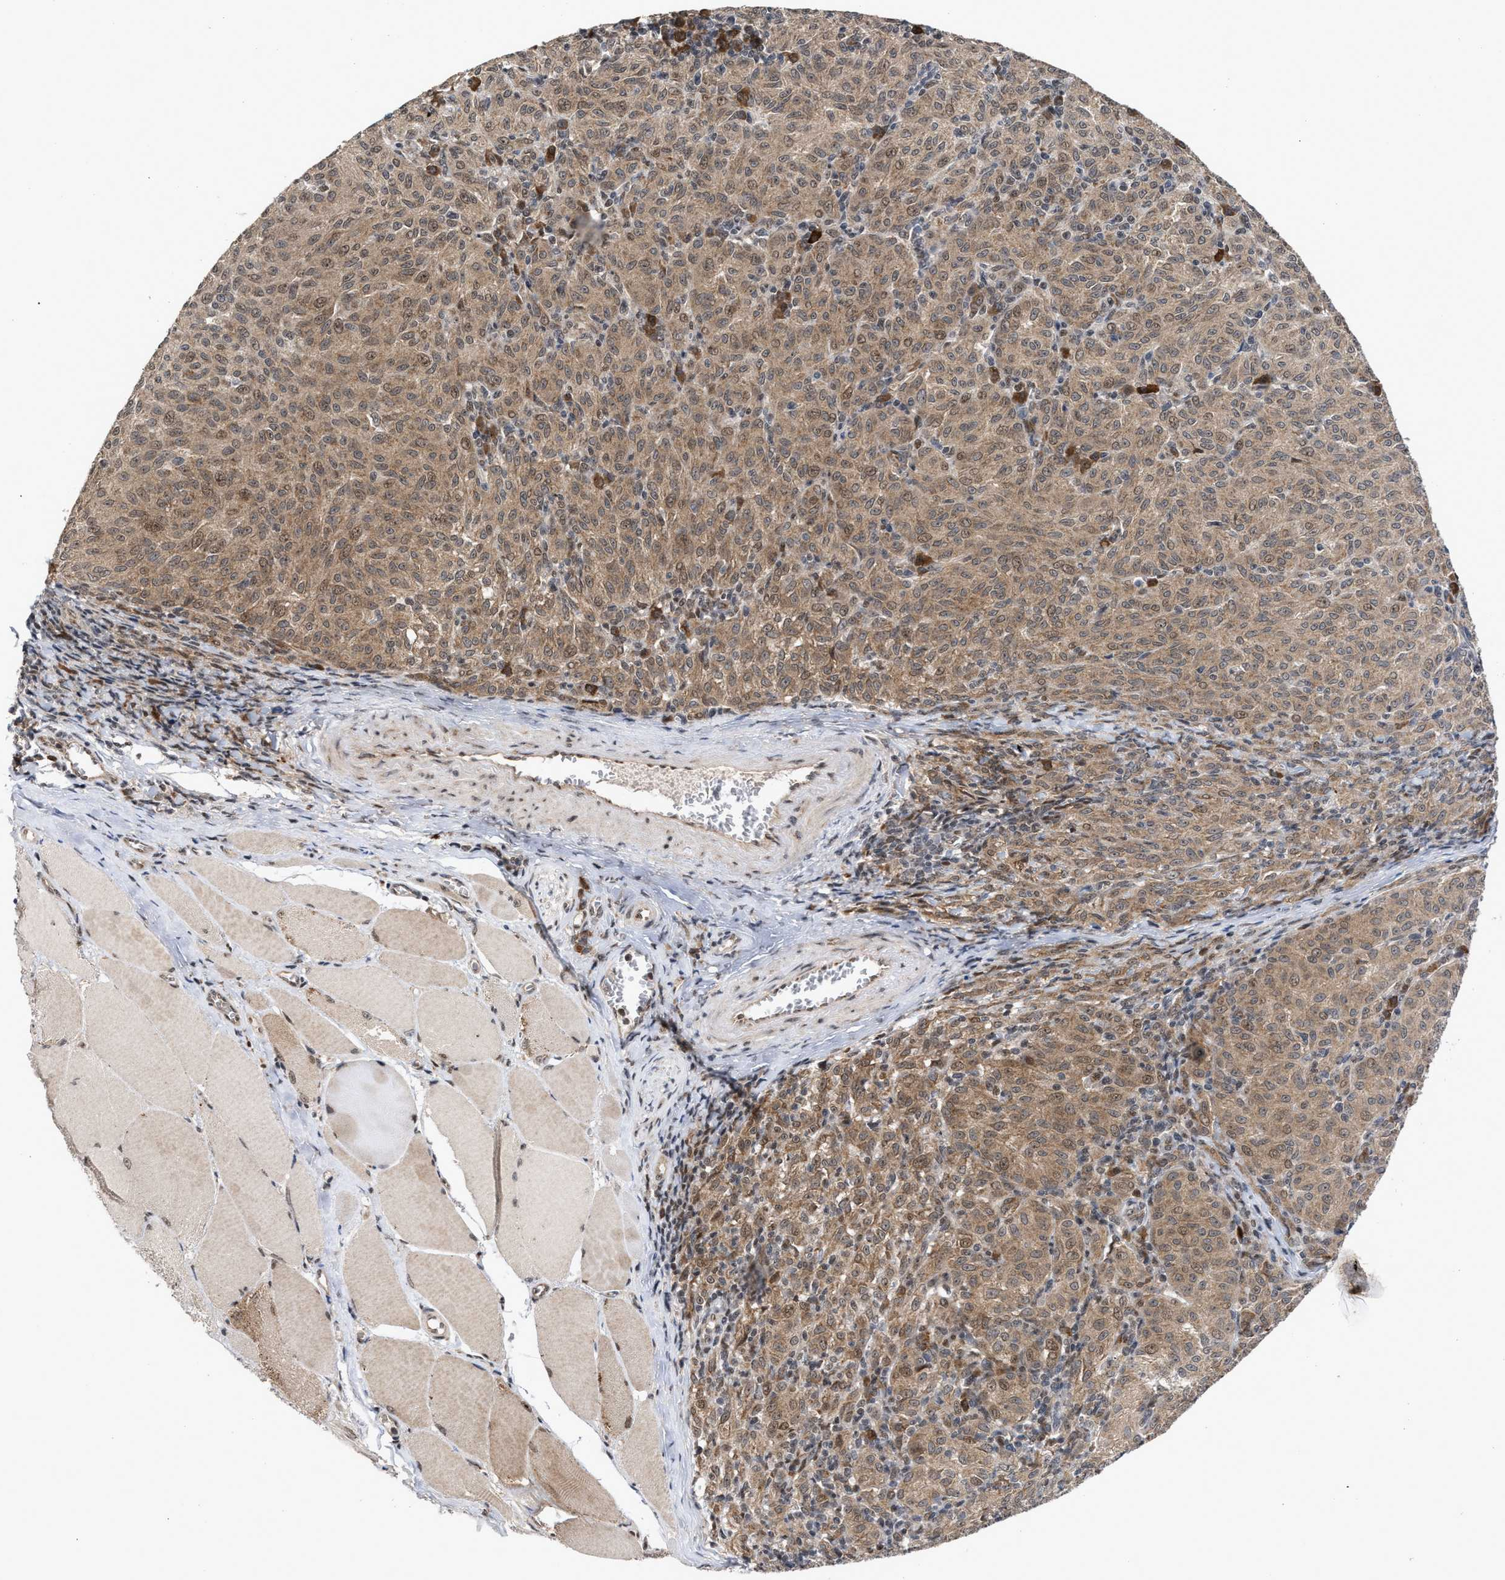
{"staining": {"intensity": "moderate", "quantity": ">75%", "location": "cytoplasmic/membranous"}, "tissue": "melanoma", "cell_type": "Tumor cells", "image_type": "cancer", "snomed": [{"axis": "morphology", "description": "Malignant melanoma, NOS"}, {"axis": "topography", "description": "Skin"}], "caption": "Immunohistochemistry of malignant melanoma shows medium levels of moderate cytoplasmic/membranous staining in about >75% of tumor cells. (DAB IHC, brown staining for protein, blue staining for nuclei).", "gene": "MKNK2", "patient": {"sex": "female", "age": 72}}